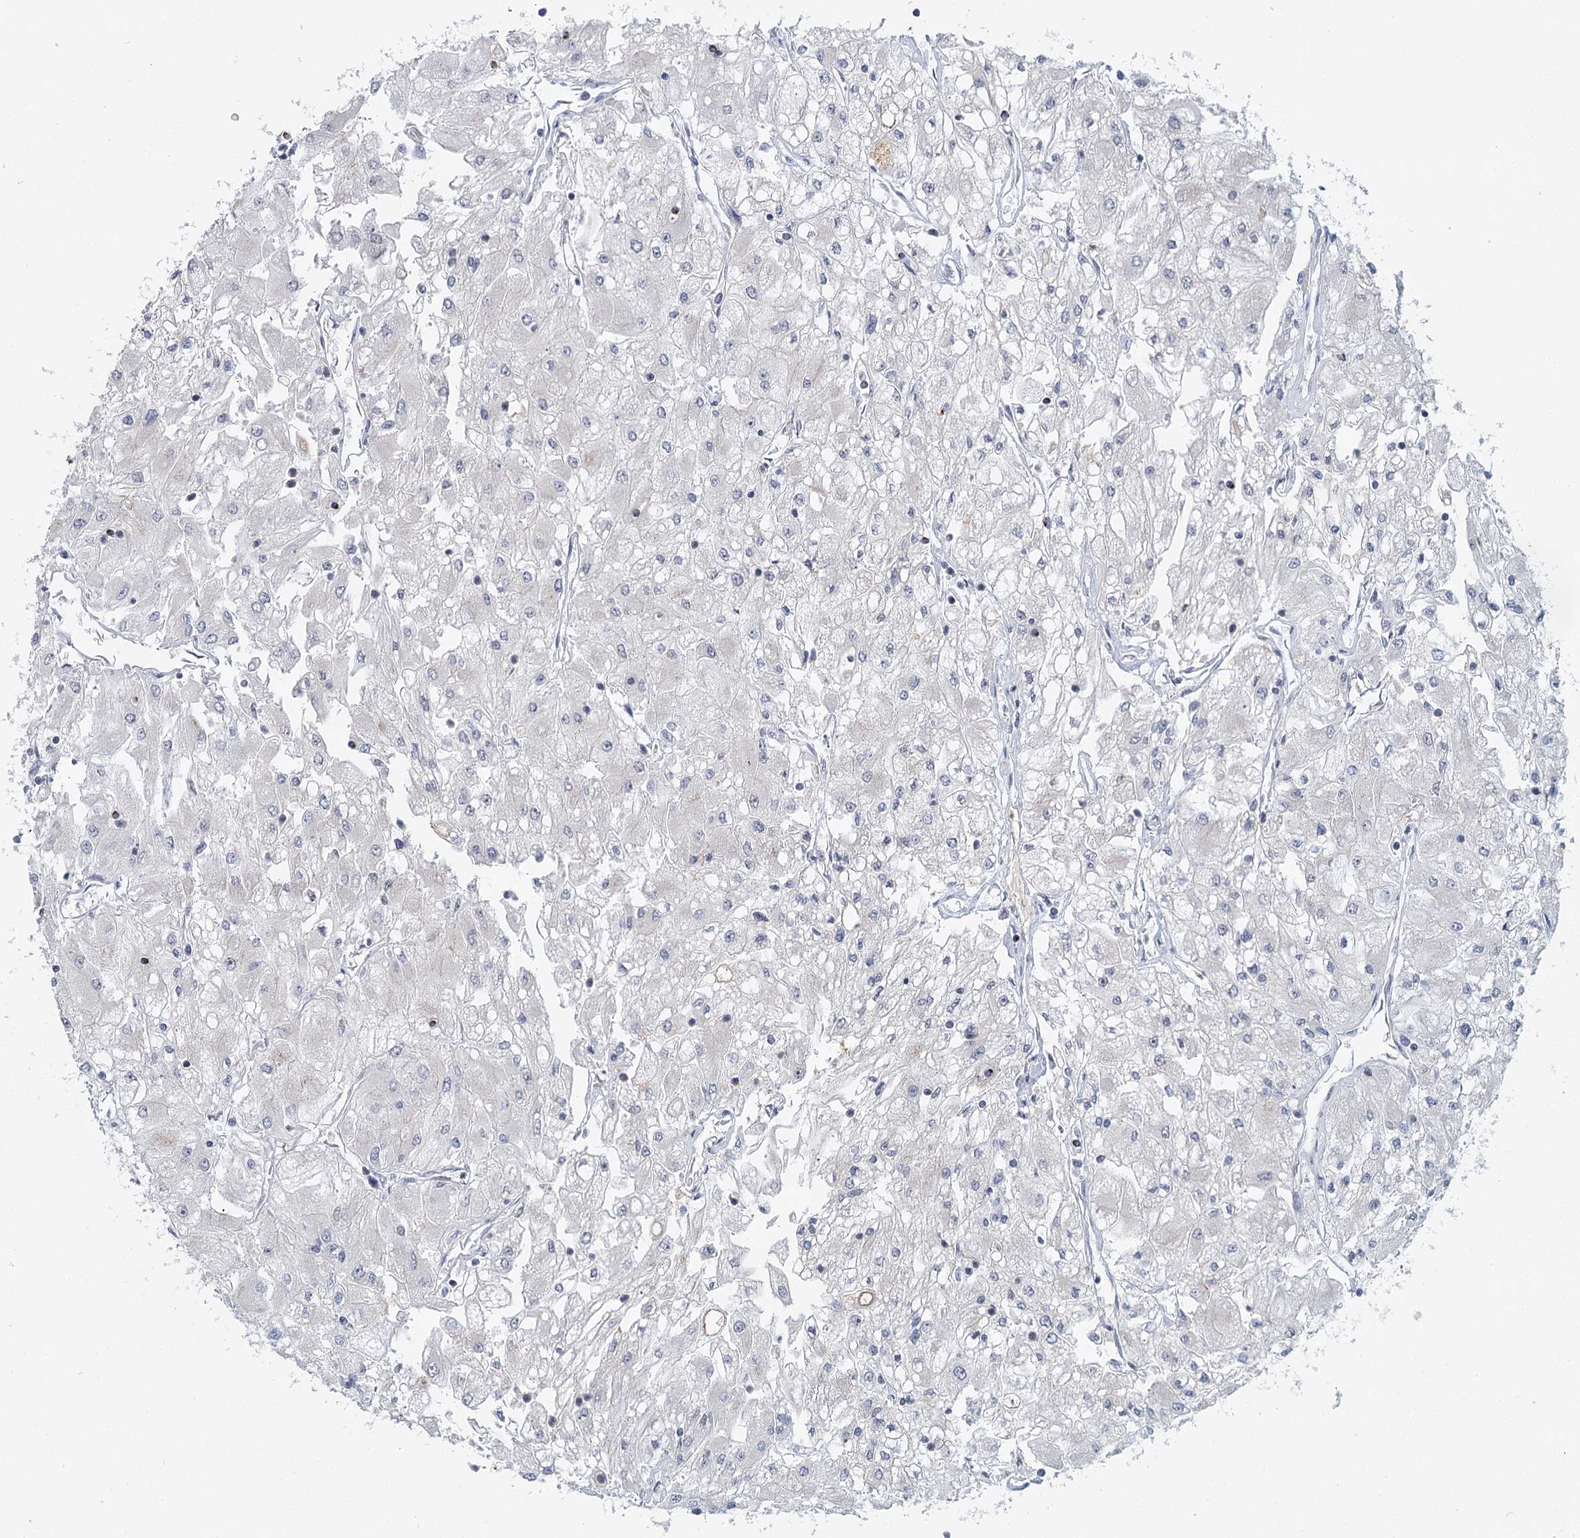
{"staining": {"intensity": "negative", "quantity": "none", "location": "none"}, "tissue": "renal cancer", "cell_type": "Tumor cells", "image_type": "cancer", "snomed": [{"axis": "morphology", "description": "Adenocarcinoma, NOS"}, {"axis": "topography", "description": "Kidney"}], "caption": "Adenocarcinoma (renal) was stained to show a protein in brown. There is no significant positivity in tumor cells. Nuclei are stained in blue.", "gene": "GPATCH11", "patient": {"sex": "male", "age": 80}}